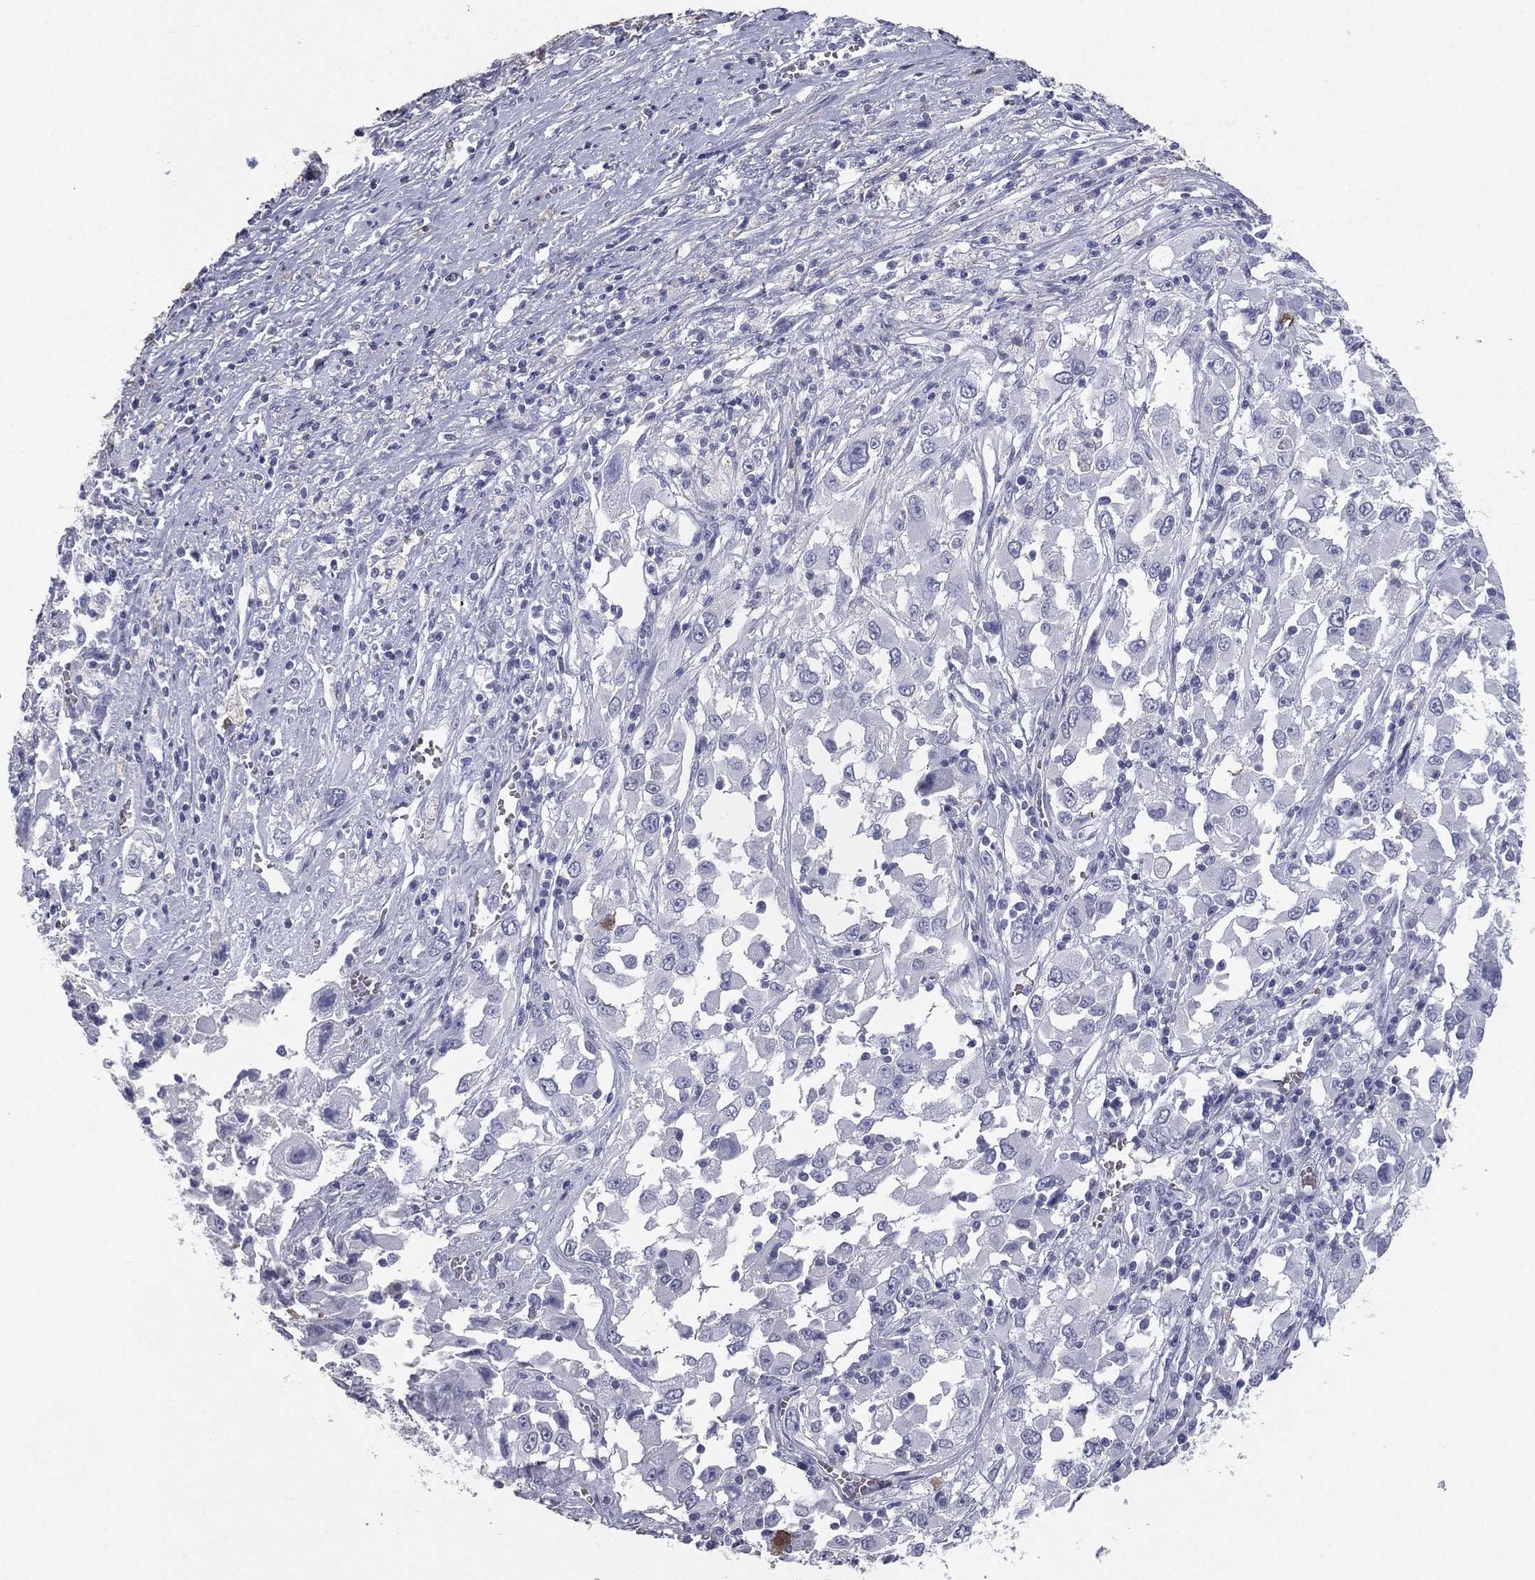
{"staining": {"intensity": "negative", "quantity": "none", "location": "none"}, "tissue": "melanoma", "cell_type": "Tumor cells", "image_type": "cancer", "snomed": [{"axis": "morphology", "description": "Malignant melanoma, Metastatic site"}, {"axis": "topography", "description": "Soft tissue"}], "caption": "The image shows no staining of tumor cells in melanoma.", "gene": "ESX1", "patient": {"sex": "male", "age": 50}}